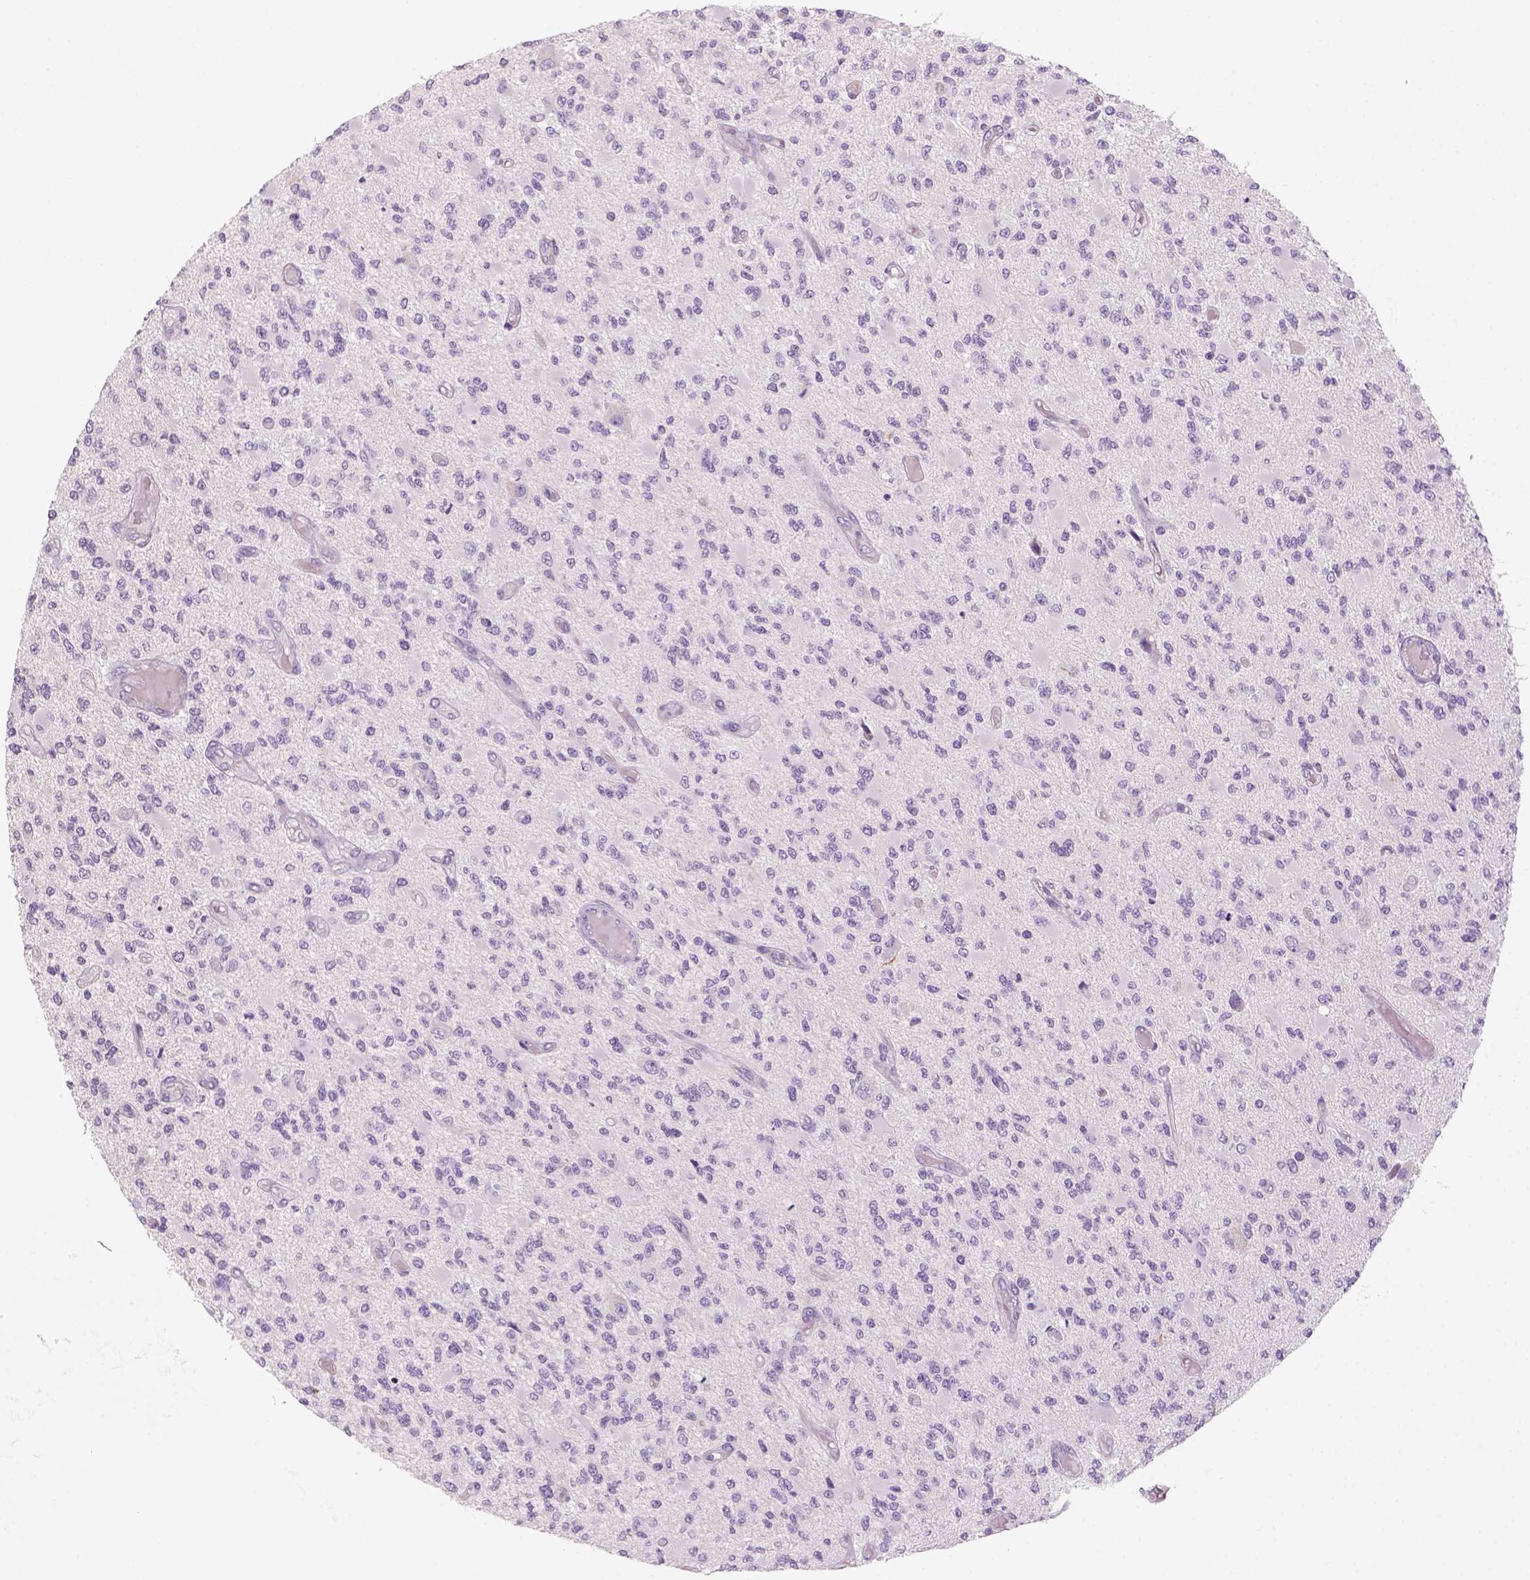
{"staining": {"intensity": "negative", "quantity": "none", "location": "none"}, "tissue": "glioma", "cell_type": "Tumor cells", "image_type": "cancer", "snomed": [{"axis": "morphology", "description": "Glioma, malignant, High grade"}, {"axis": "topography", "description": "Brain"}], "caption": "This is an immunohistochemistry (IHC) micrograph of glioma. There is no staining in tumor cells.", "gene": "KRT25", "patient": {"sex": "female", "age": 63}}